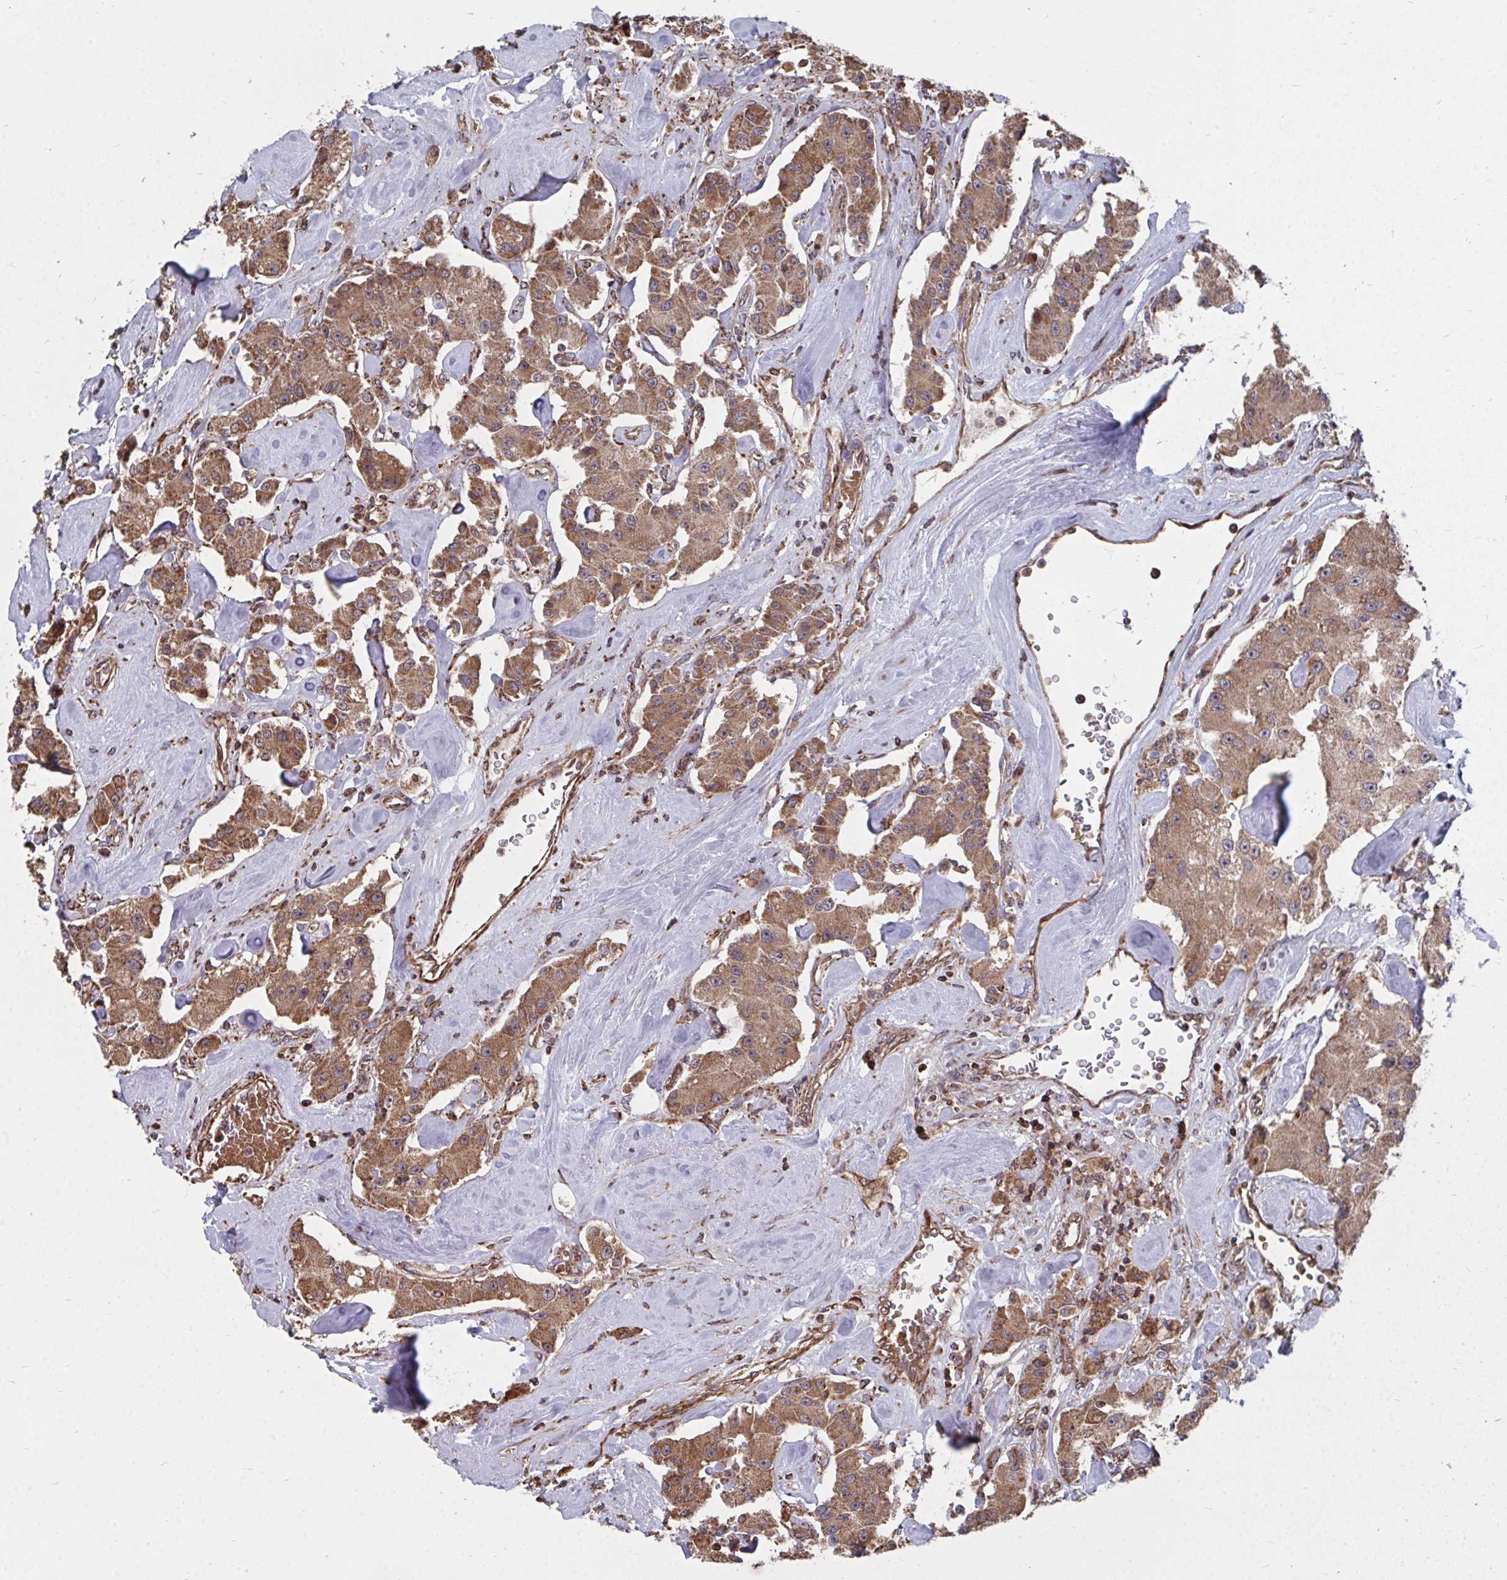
{"staining": {"intensity": "moderate", "quantity": ">75%", "location": "cytoplasmic/membranous"}, "tissue": "carcinoid", "cell_type": "Tumor cells", "image_type": "cancer", "snomed": [{"axis": "morphology", "description": "Carcinoid, malignant, NOS"}, {"axis": "topography", "description": "Pancreas"}], "caption": "Immunohistochemical staining of human carcinoid demonstrates medium levels of moderate cytoplasmic/membranous positivity in about >75% of tumor cells. (DAB (3,3'-diaminobenzidine) = brown stain, brightfield microscopy at high magnification).", "gene": "FAM89A", "patient": {"sex": "male", "age": 41}}